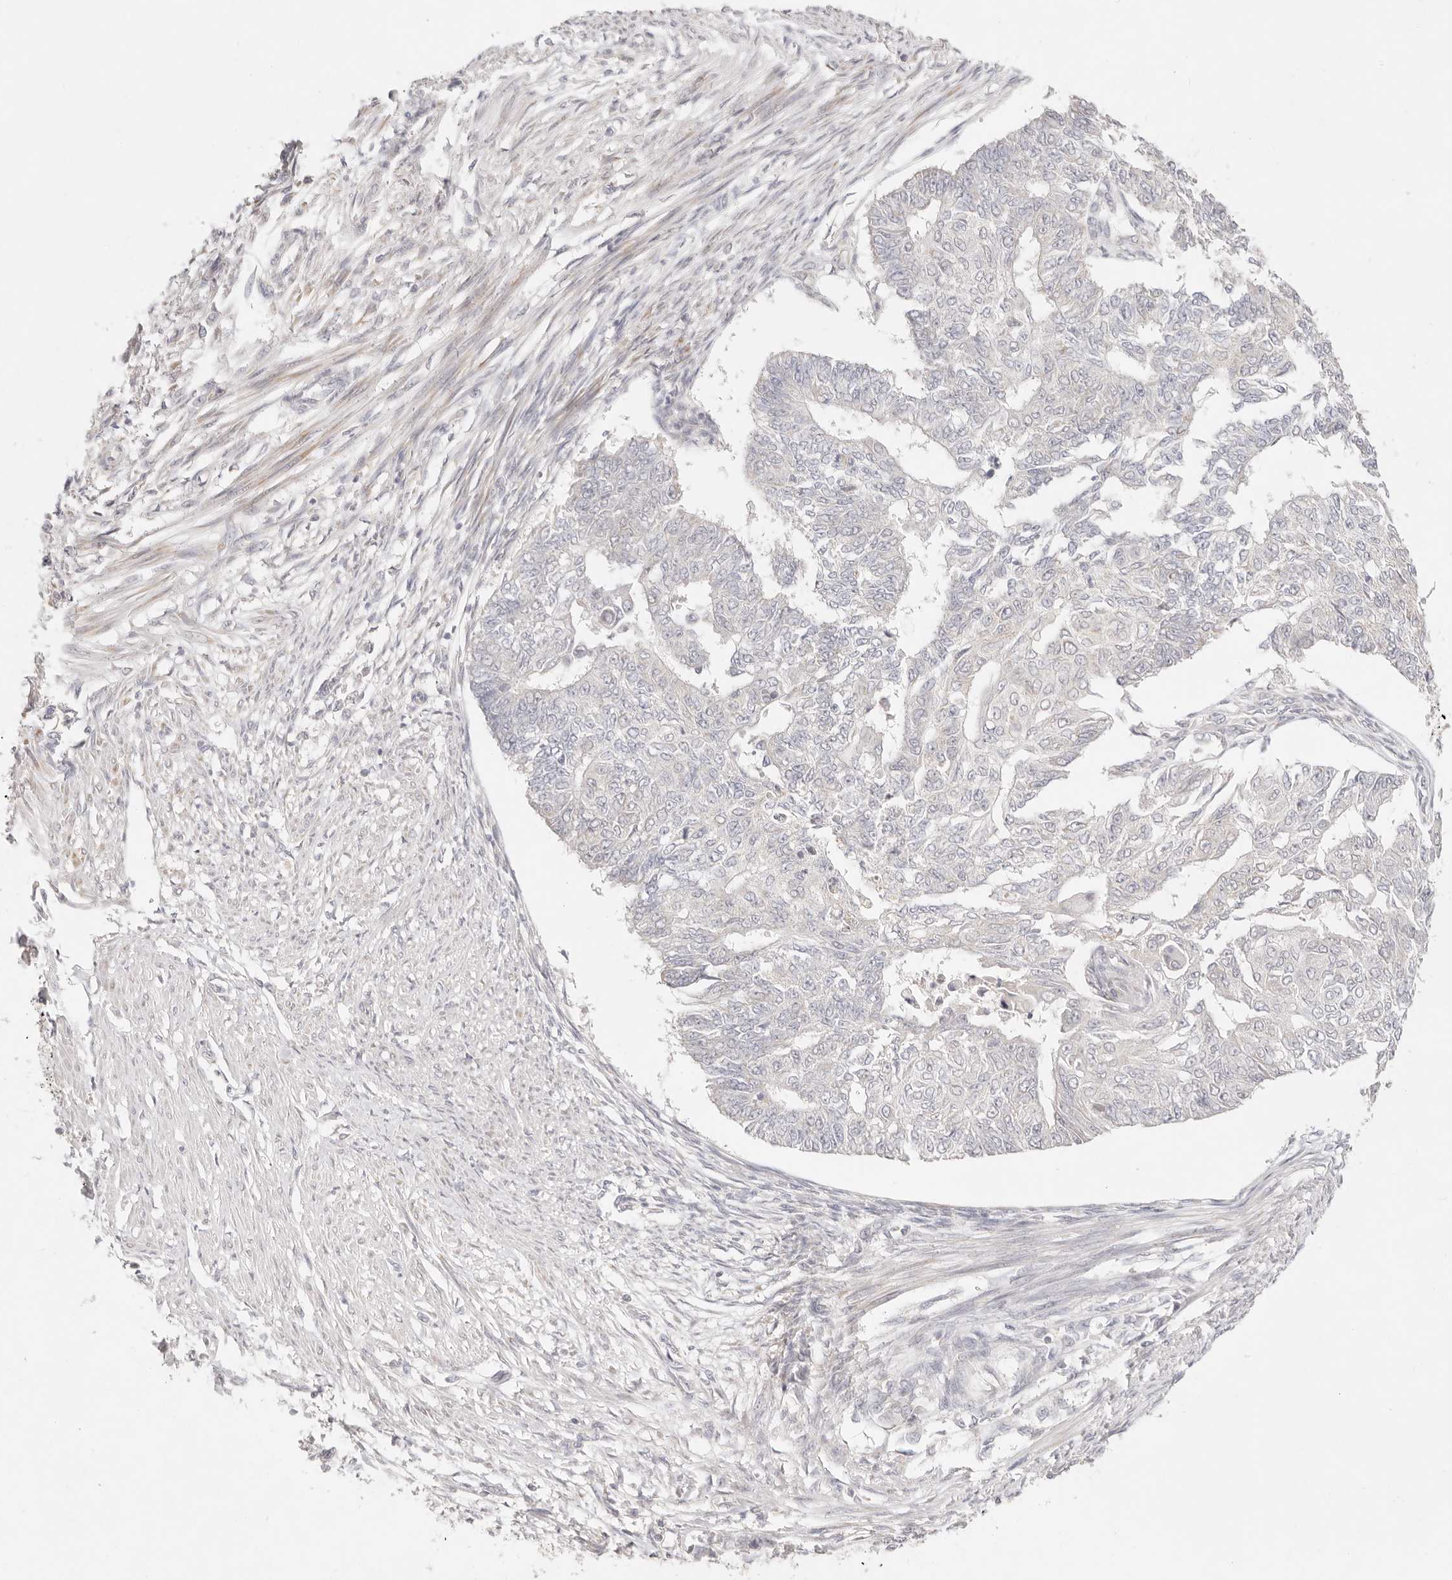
{"staining": {"intensity": "negative", "quantity": "none", "location": "none"}, "tissue": "endometrial cancer", "cell_type": "Tumor cells", "image_type": "cancer", "snomed": [{"axis": "morphology", "description": "Adenocarcinoma, NOS"}, {"axis": "topography", "description": "Endometrium"}], "caption": "IHC of human endometrial cancer shows no expression in tumor cells.", "gene": "GPR156", "patient": {"sex": "female", "age": 32}}